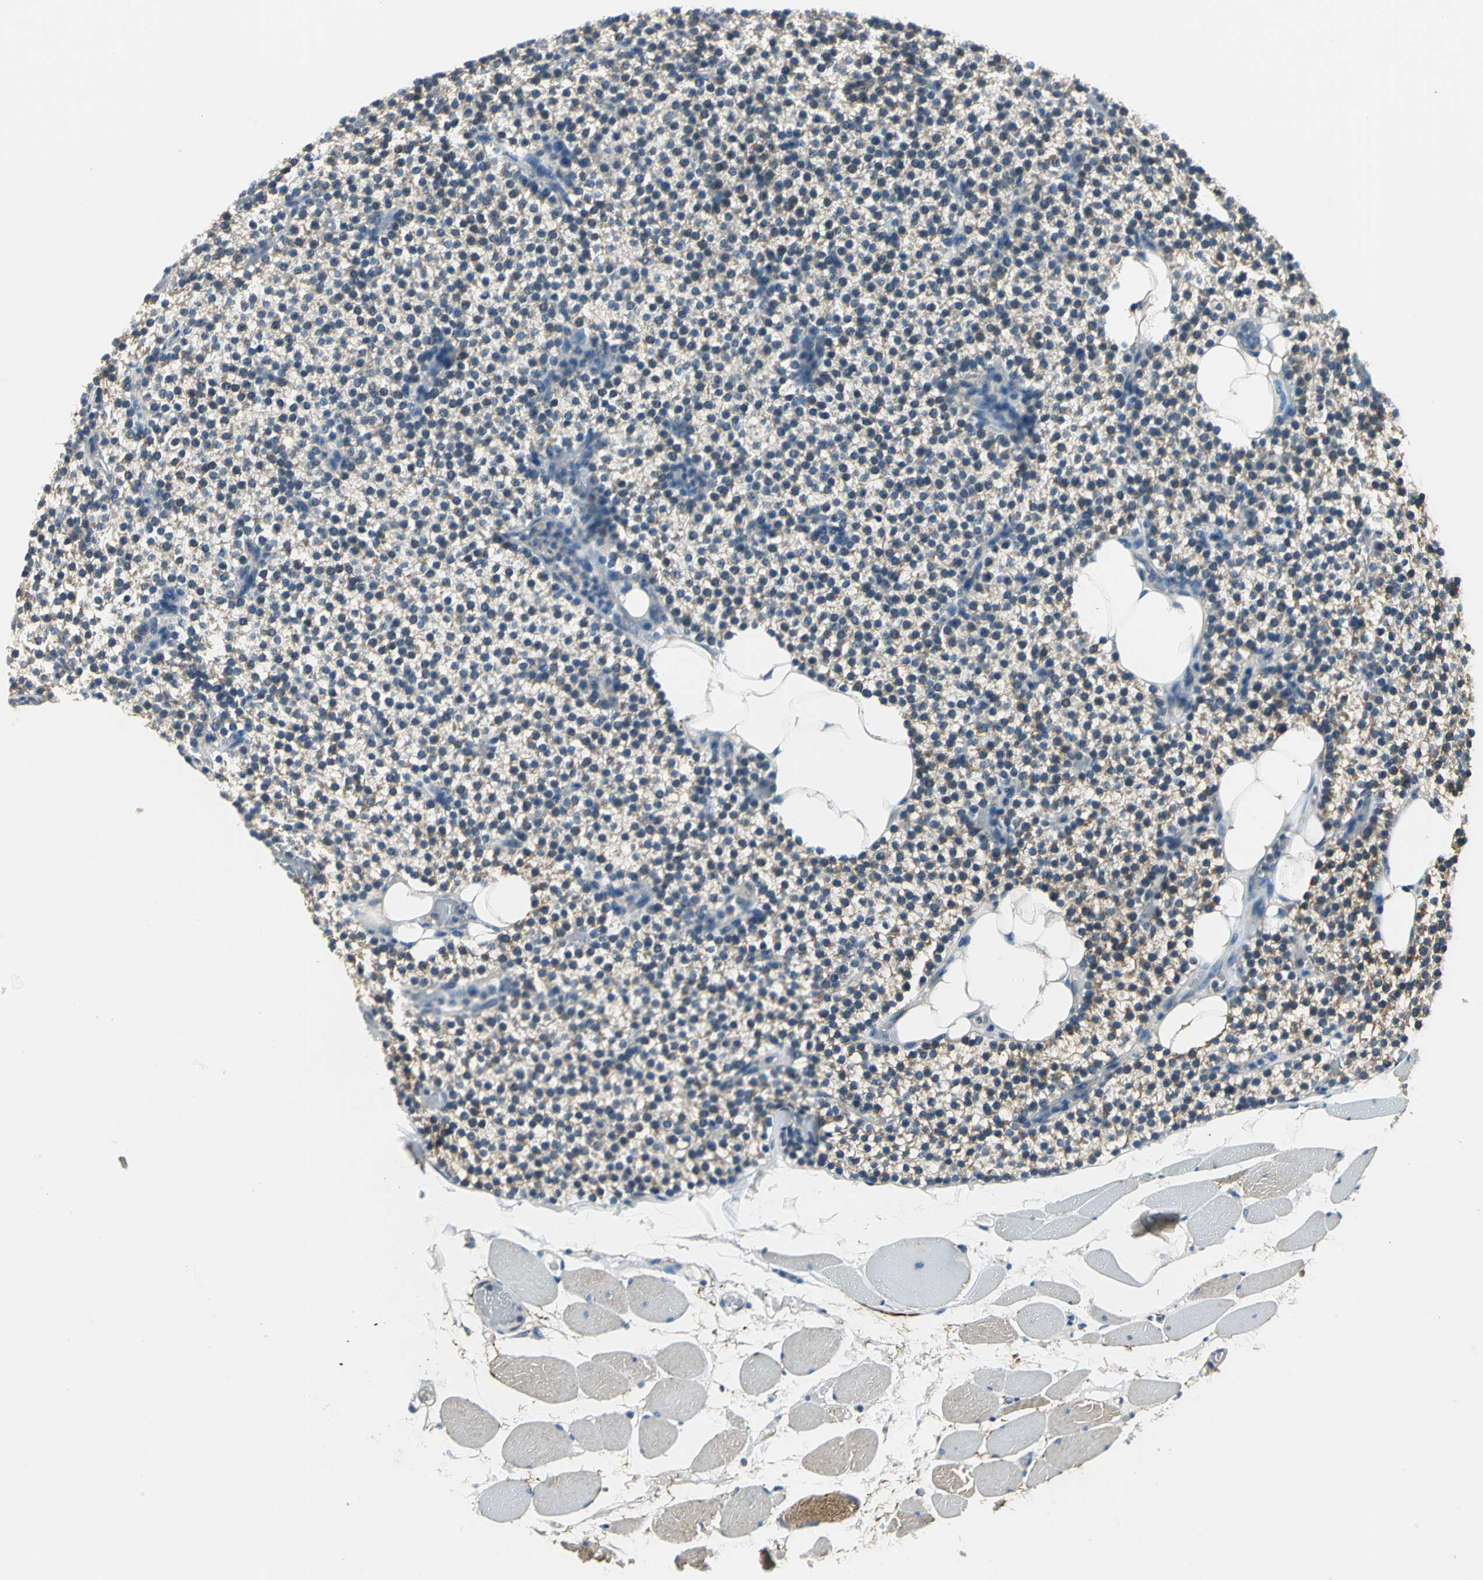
{"staining": {"intensity": "weak", "quantity": "25%-75%", "location": "cytoplasmic/membranous"}, "tissue": "skeletal muscle", "cell_type": "Myocytes", "image_type": "normal", "snomed": [{"axis": "morphology", "description": "Normal tissue, NOS"}, {"axis": "topography", "description": "Skeletal muscle"}, {"axis": "topography", "description": "Parathyroid gland"}], "caption": "This histopathology image exhibits IHC staining of benign skeletal muscle, with low weak cytoplasmic/membranous staining in approximately 25%-75% of myocytes.", "gene": "SLC16A7", "patient": {"sex": "female", "age": 37}}